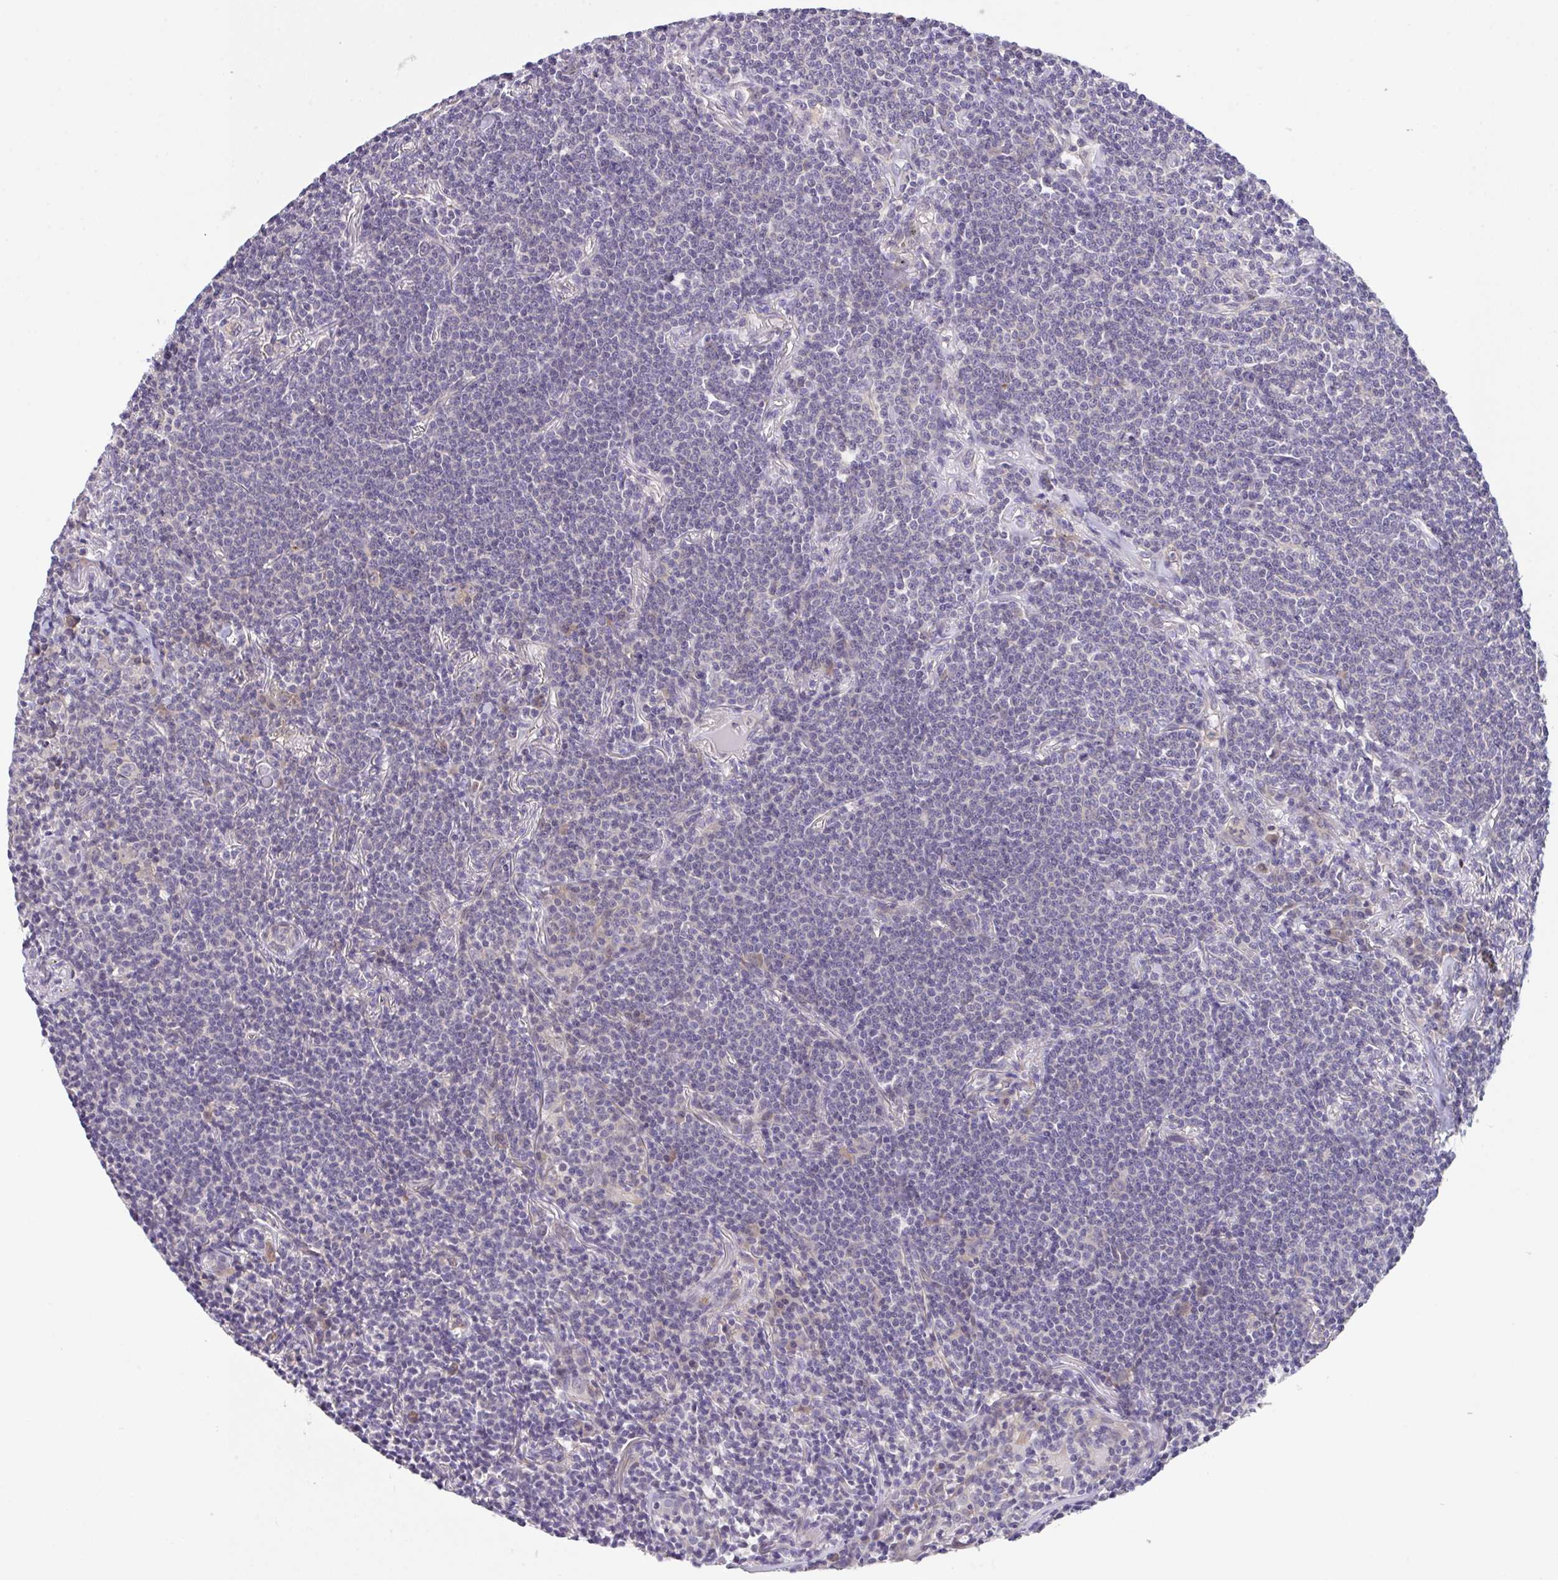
{"staining": {"intensity": "negative", "quantity": "none", "location": "none"}, "tissue": "lymphoma", "cell_type": "Tumor cells", "image_type": "cancer", "snomed": [{"axis": "morphology", "description": "Malignant lymphoma, non-Hodgkin's type, Low grade"}, {"axis": "topography", "description": "Lung"}], "caption": "High power microscopy image of an immunohistochemistry image of low-grade malignant lymphoma, non-Hodgkin's type, revealing no significant positivity in tumor cells.", "gene": "RHOXF1", "patient": {"sex": "female", "age": 71}}